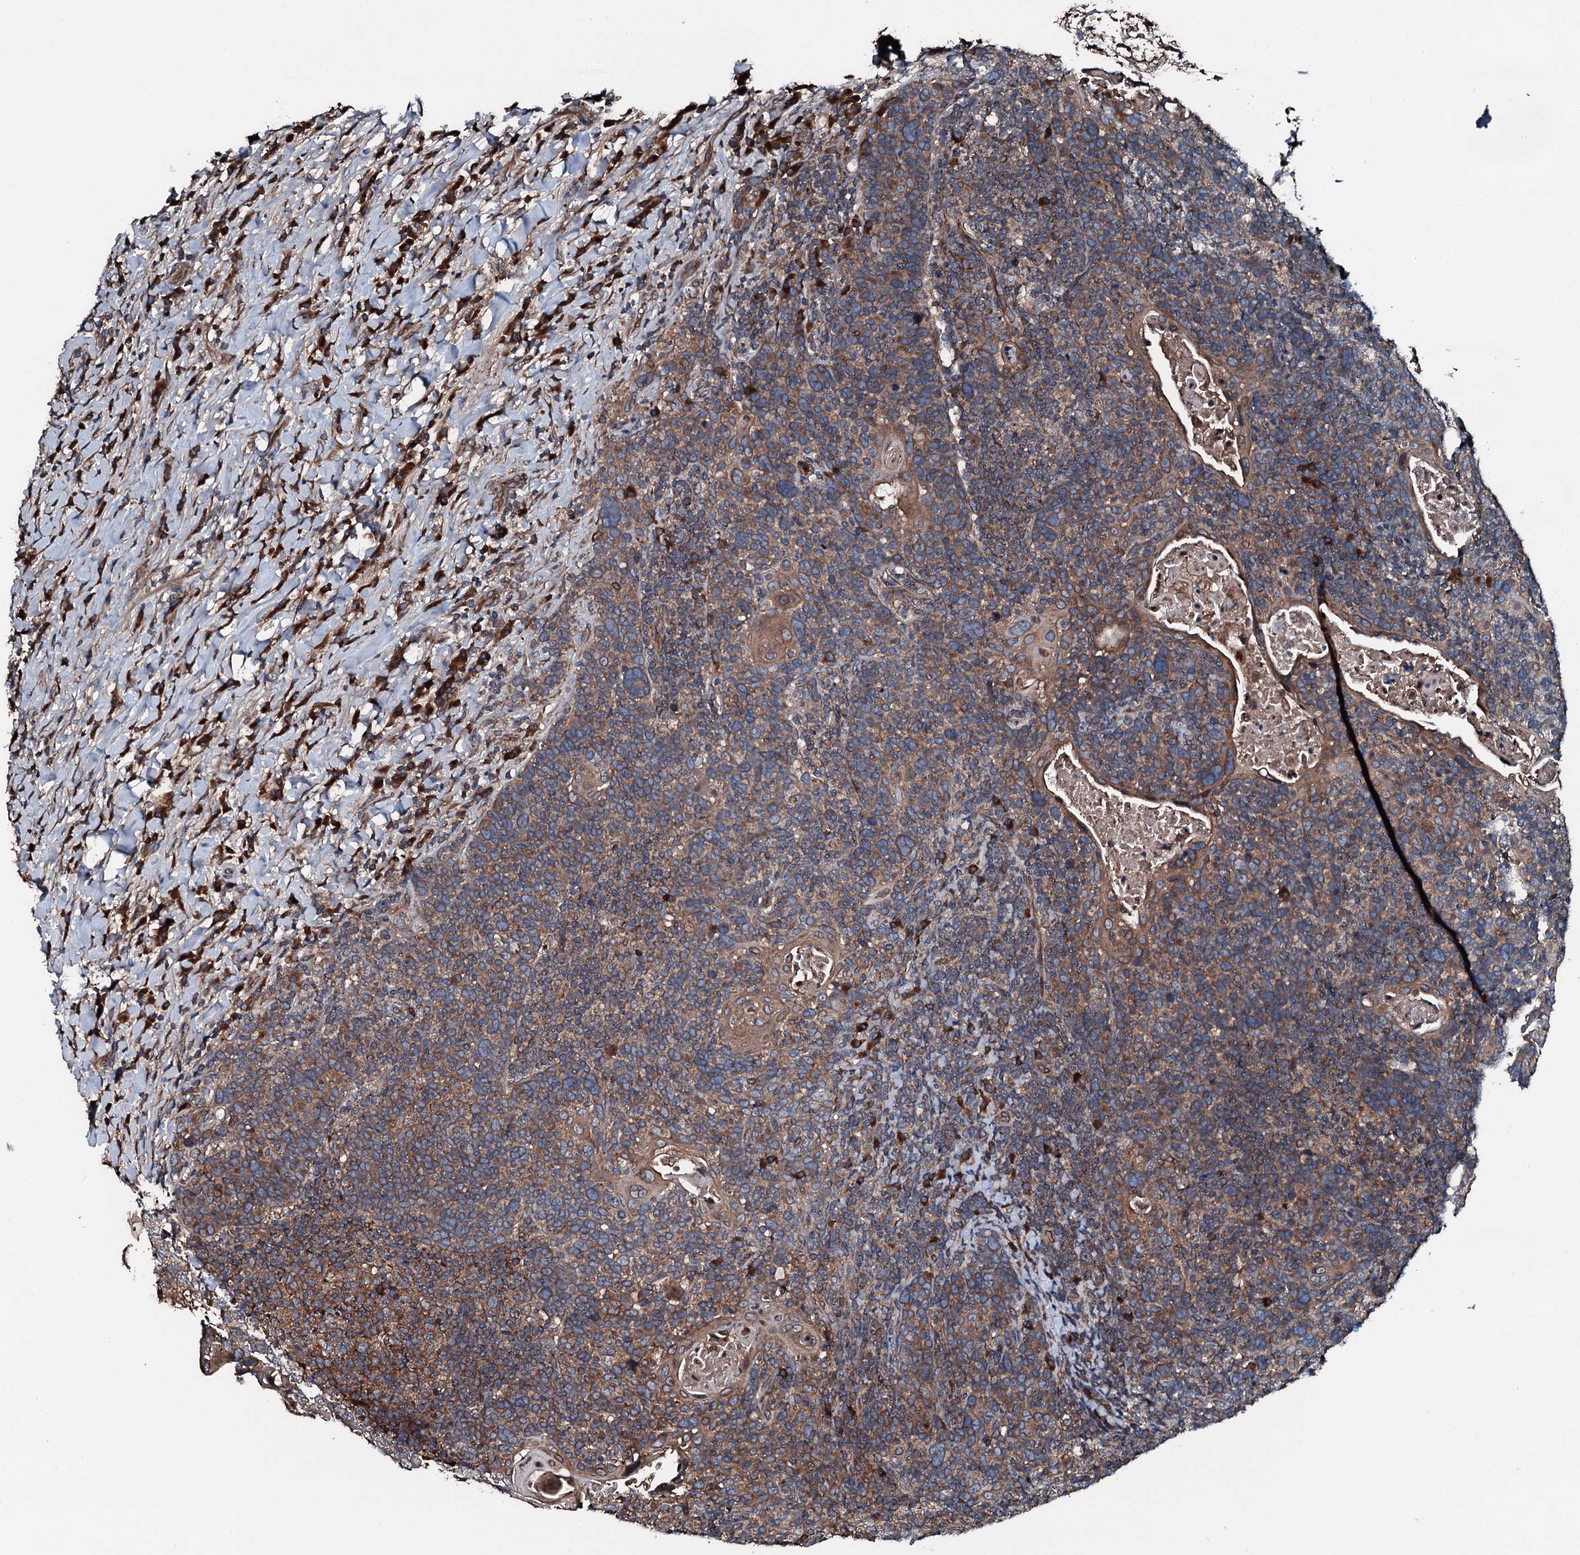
{"staining": {"intensity": "moderate", "quantity": ">75%", "location": "cytoplasmic/membranous"}, "tissue": "head and neck cancer", "cell_type": "Tumor cells", "image_type": "cancer", "snomed": [{"axis": "morphology", "description": "Squamous cell carcinoma, NOS"}, {"axis": "morphology", "description": "Squamous cell carcinoma, metastatic, NOS"}, {"axis": "topography", "description": "Lymph node"}, {"axis": "topography", "description": "Head-Neck"}], "caption": "The histopathology image demonstrates immunohistochemical staining of head and neck cancer (squamous cell carcinoma). There is moderate cytoplasmic/membranous positivity is present in approximately >75% of tumor cells. The staining is performed using DAB brown chromogen to label protein expression. The nuclei are counter-stained blue using hematoxylin.", "gene": "AARS1", "patient": {"sex": "male", "age": 62}}